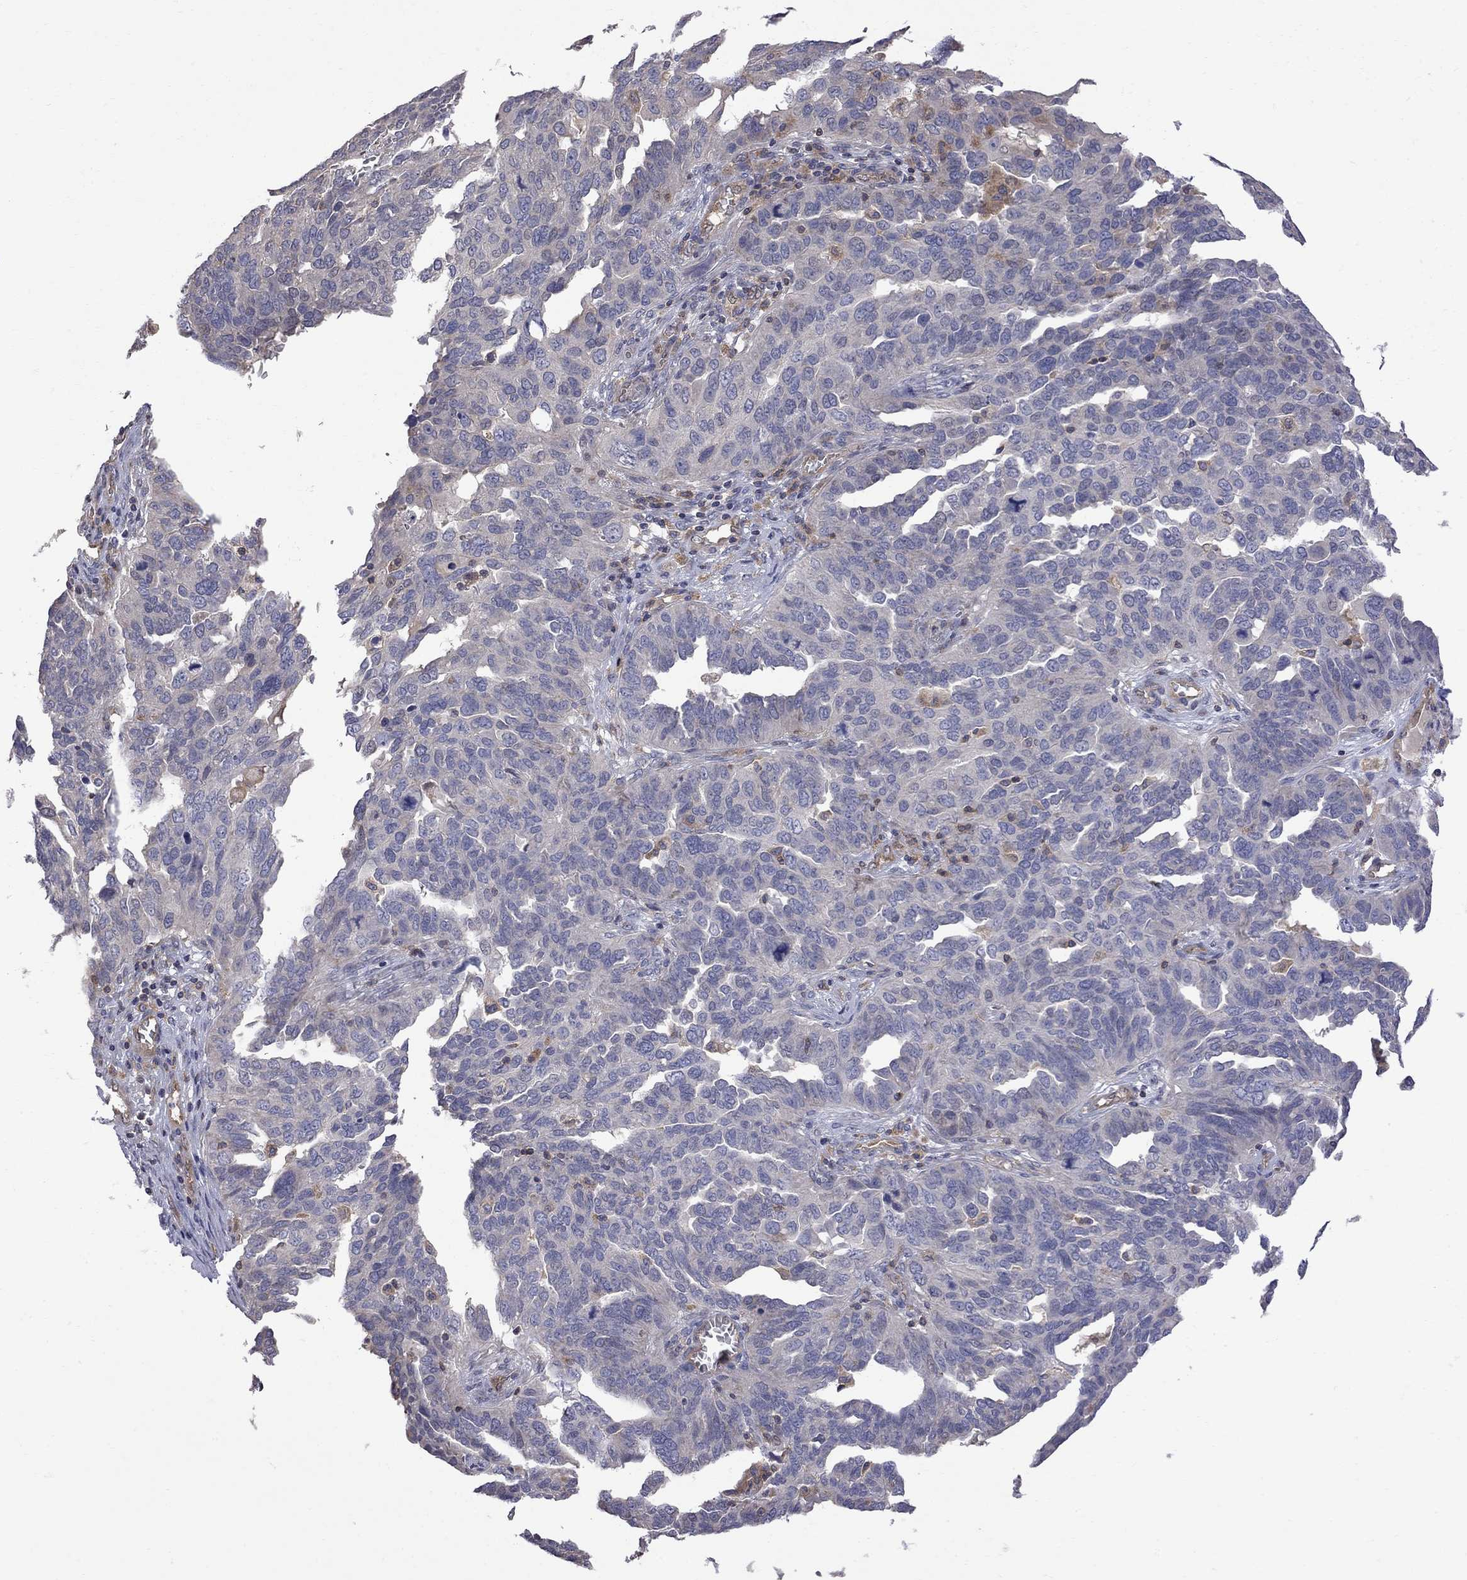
{"staining": {"intensity": "moderate", "quantity": "<25%", "location": "cytoplasmic/membranous"}, "tissue": "ovarian cancer", "cell_type": "Tumor cells", "image_type": "cancer", "snomed": [{"axis": "morphology", "description": "Carcinoma, endometroid"}, {"axis": "topography", "description": "Soft tissue"}, {"axis": "topography", "description": "Ovary"}], "caption": "Tumor cells reveal low levels of moderate cytoplasmic/membranous staining in approximately <25% of cells in ovarian endometroid carcinoma.", "gene": "ABI3", "patient": {"sex": "female", "age": 52}}